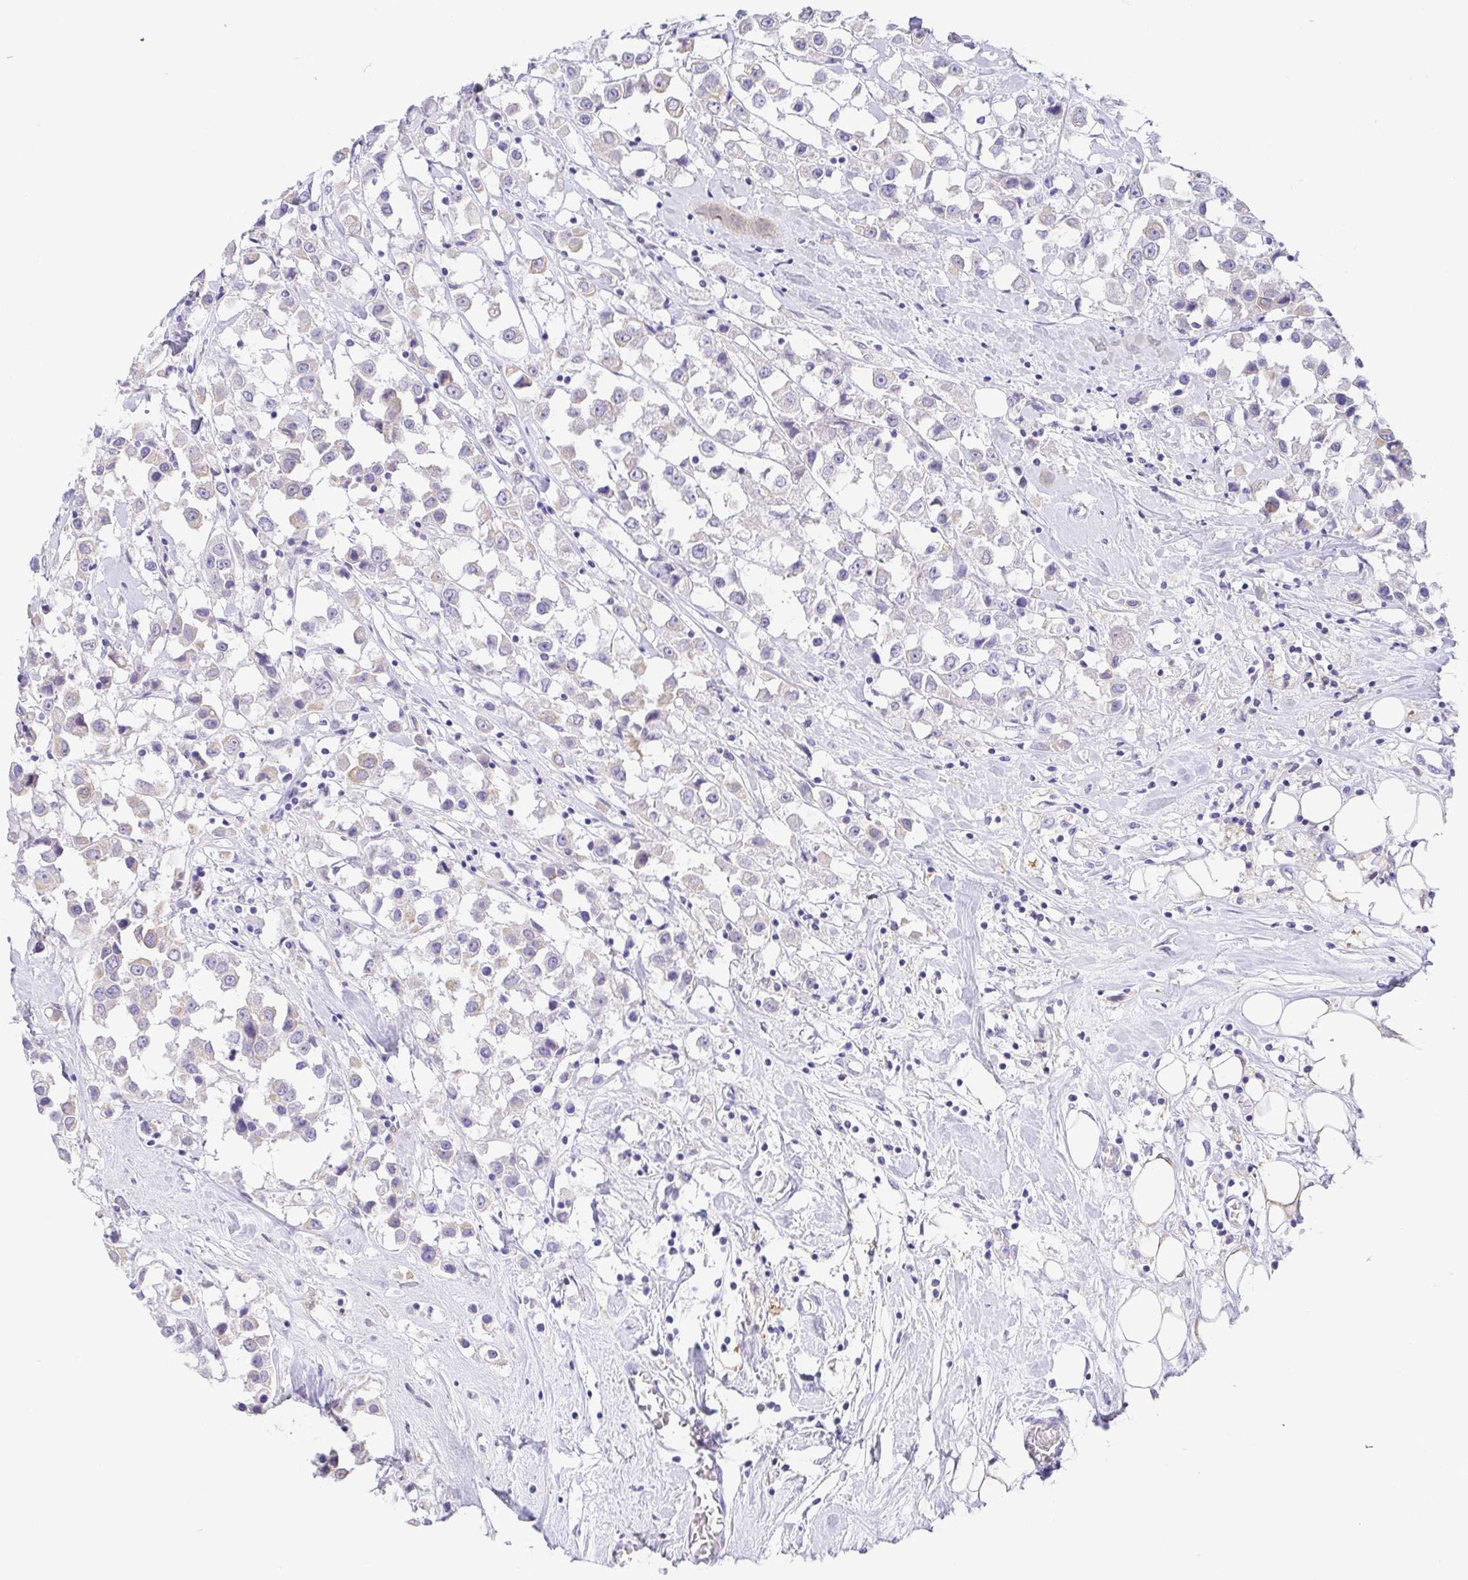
{"staining": {"intensity": "negative", "quantity": "none", "location": "none"}, "tissue": "breast cancer", "cell_type": "Tumor cells", "image_type": "cancer", "snomed": [{"axis": "morphology", "description": "Duct carcinoma"}, {"axis": "topography", "description": "Breast"}], "caption": "Immunohistochemistry (IHC) photomicrograph of neoplastic tissue: breast invasive ductal carcinoma stained with DAB exhibits no significant protein expression in tumor cells. (DAB (3,3'-diaminobenzidine) immunohistochemistry visualized using brightfield microscopy, high magnification).", "gene": "FABP3", "patient": {"sex": "female", "age": 61}}